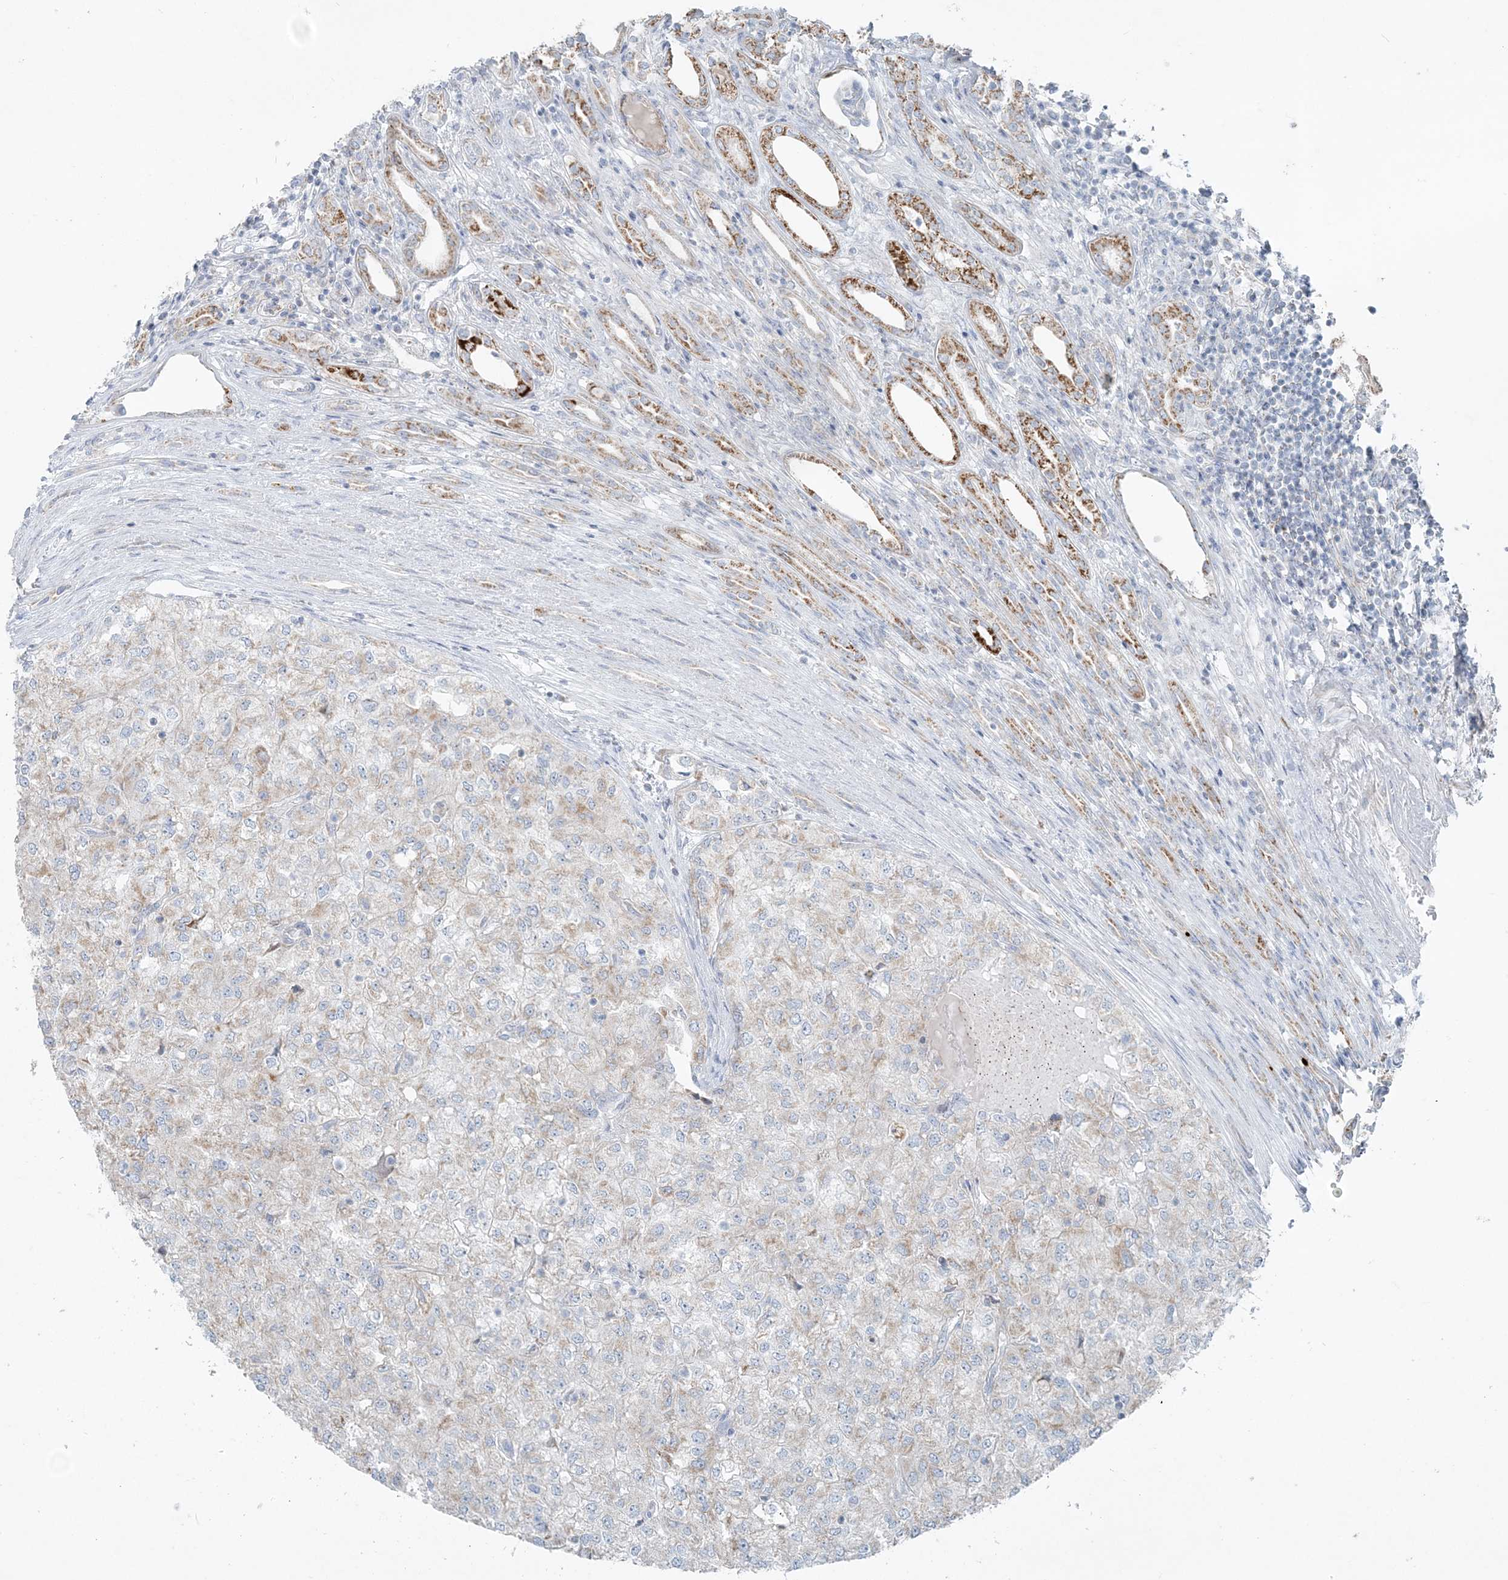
{"staining": {"intensity": "weak", "quantity": "<25%", "location": "cytoplasmic/membranous"}, "tissue": "renal cancer", "cell_type": "Tumor cells", "image_type": "cancer", "snomed": [{"axis": "morphology", "description": "Adenocarcinoma, NOS"}, {"axis": "topography", "description": "Kidney"}], "caption": "Immunohistochemistry (IHC) of human renal cancer displays no expression in tumor cells.", "gene": "PCCB", "patient": {"sex": "female", "age": 54}}